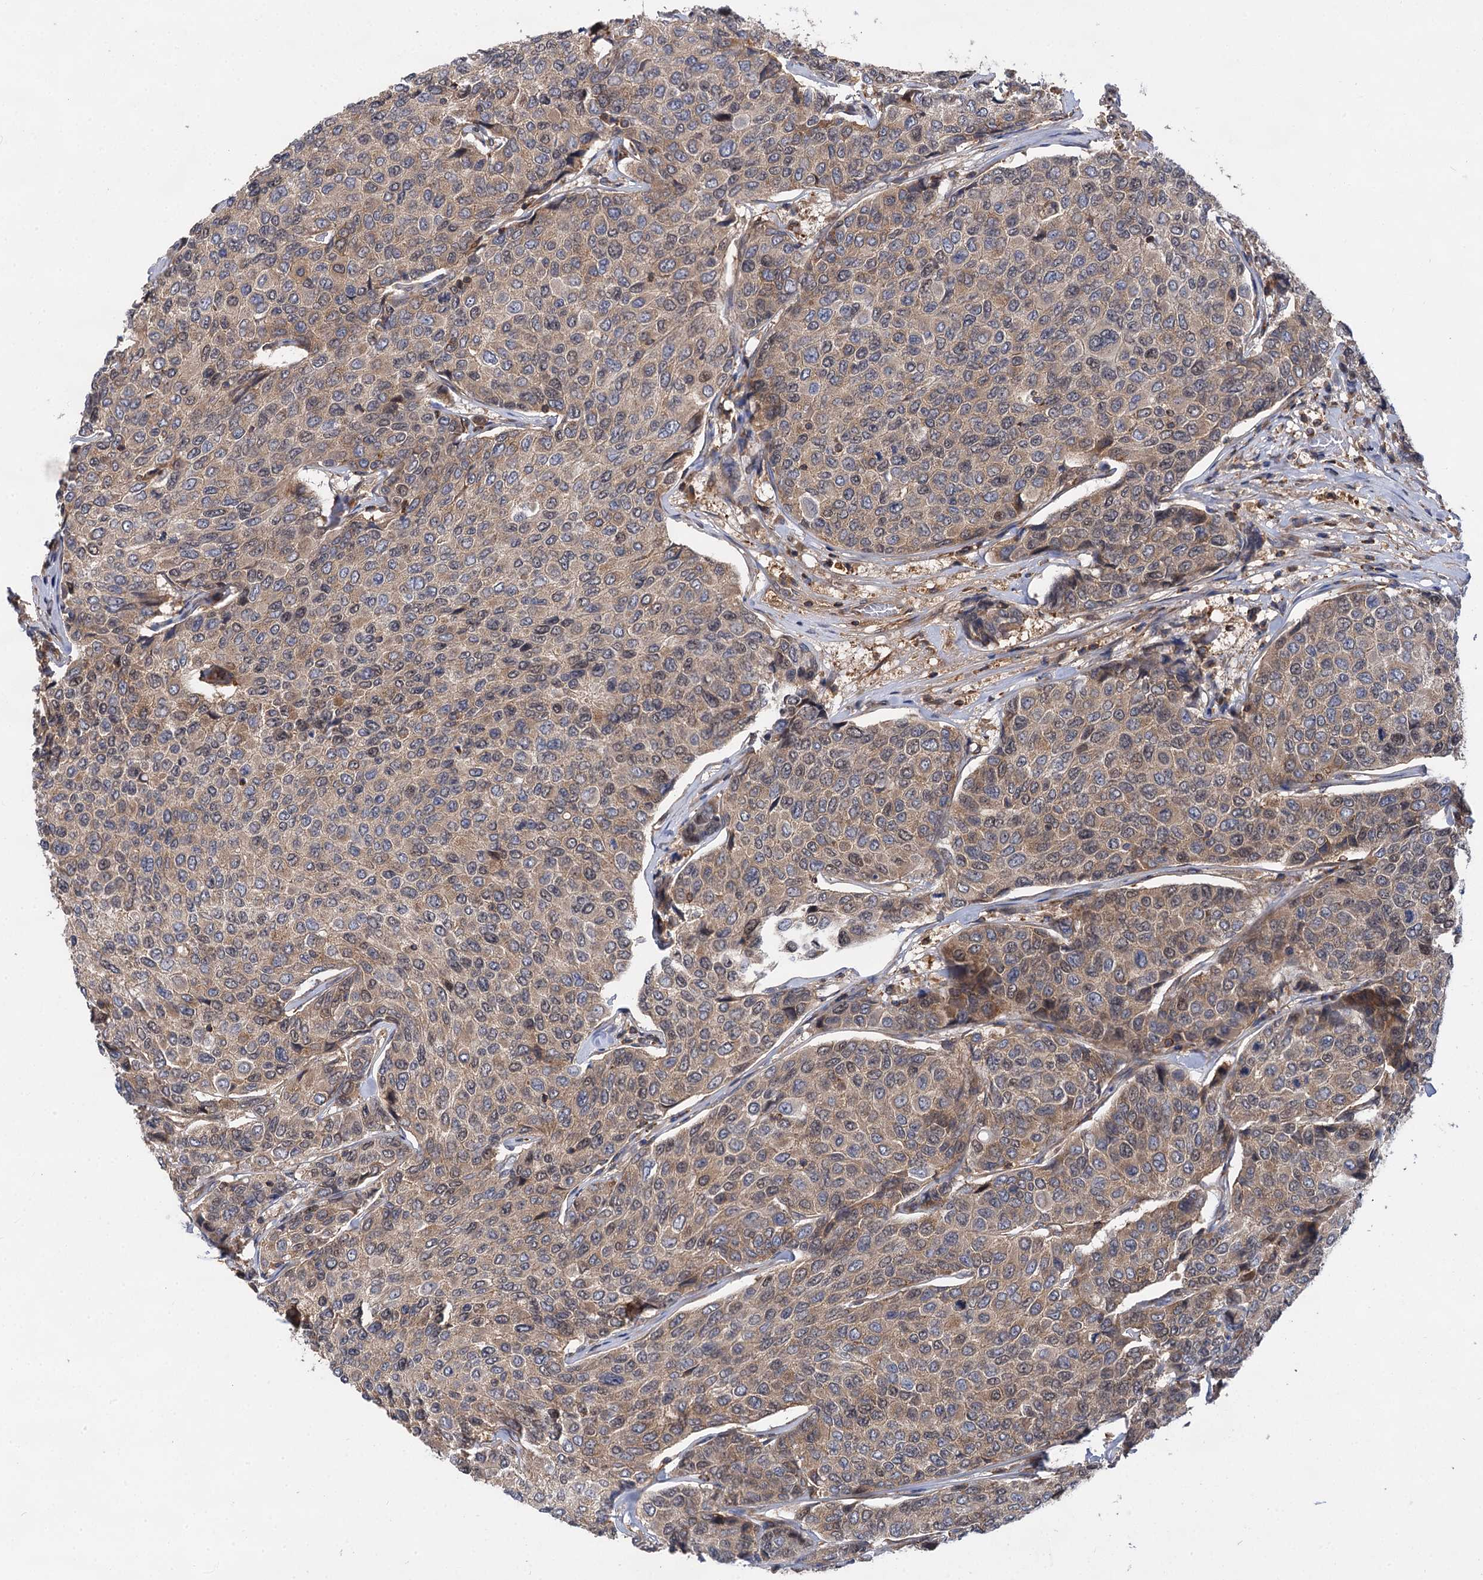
{"staining": {"intensity": "weak", "quantity": "<25%", "location": "cytoplasmic/membranous"}, "tissue": "breast cancer", "cell_type": "Tumor cells", "image_type": "cancer", "snomed": [{"axis": "morphology", "description": "Duct carcinoma"}, {"axis": "topography", "description": "Breast"}], "caption": "An IHC image of breast cancer (invasive ductal carcinoma) is shown. There is no staining in tumor cells of breast cancer (invasive ductal carcinoma). Nuclei are stained in blue.", "gene": "PACS1", "patient": {"sex": "female", "age": 55}}